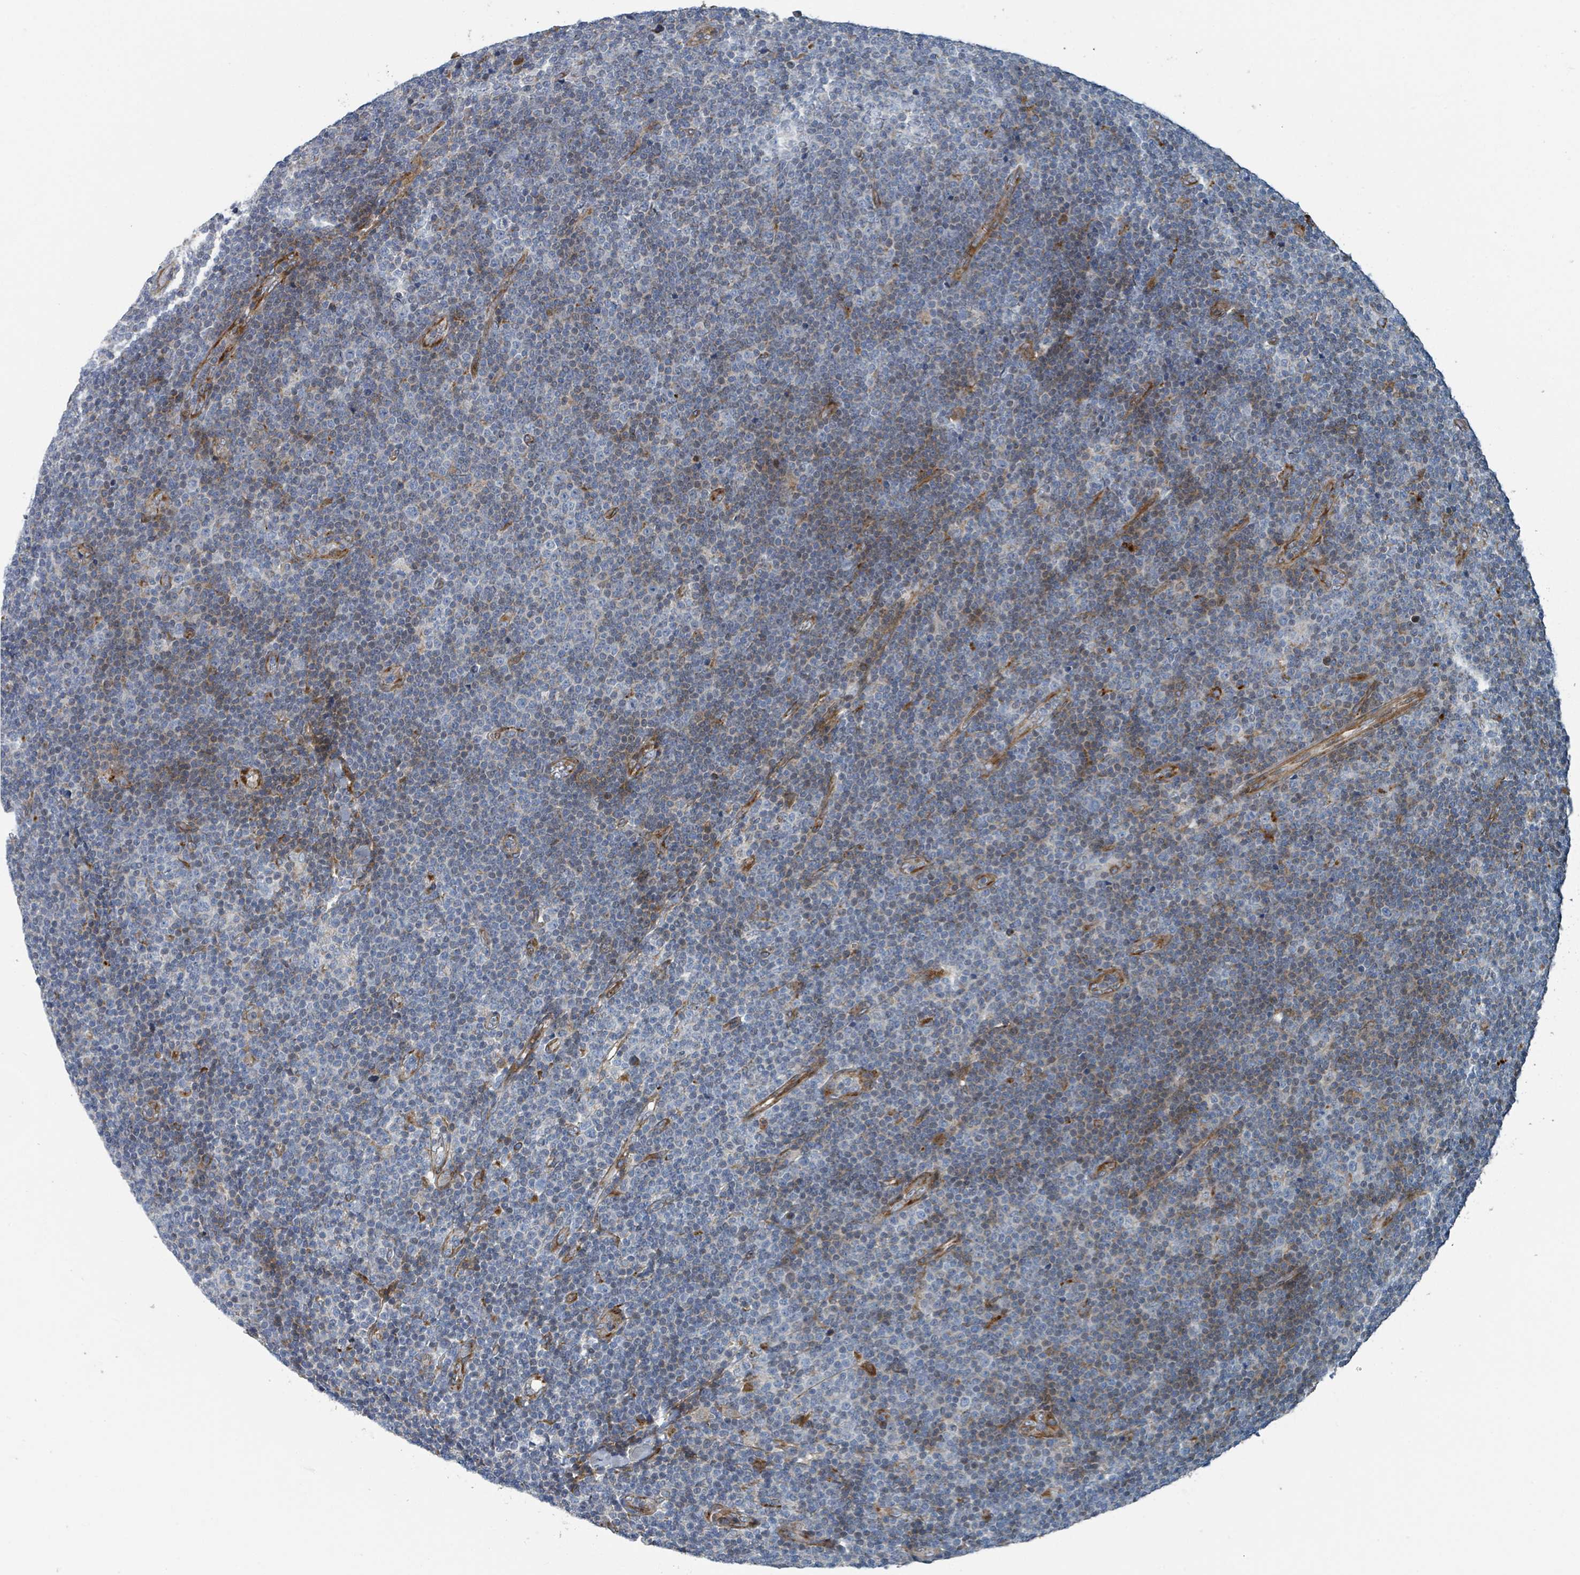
{"staining": {"intensity": "negative", "quantity": "none", "location": "none"}, "tissue": "lymphoma", "cell_type": "Tumor cells", "image_type": "cancer", "snomed": [{"axis": "morphology", "description": "Malignant lymphoma, non-Hodgkin's type, Low grade"}, {"axis": "topography", "description": "Lymph node"}], "caption": "High power microscopy micrograph of an immunohistochemistry micrograph of low-grade malignant lymphoma, non-Hodgkin's type, revealing no significant staining in tumor cells.", "gene": "DIPK2A", "patient": {"sex": "male", "age": 48}}